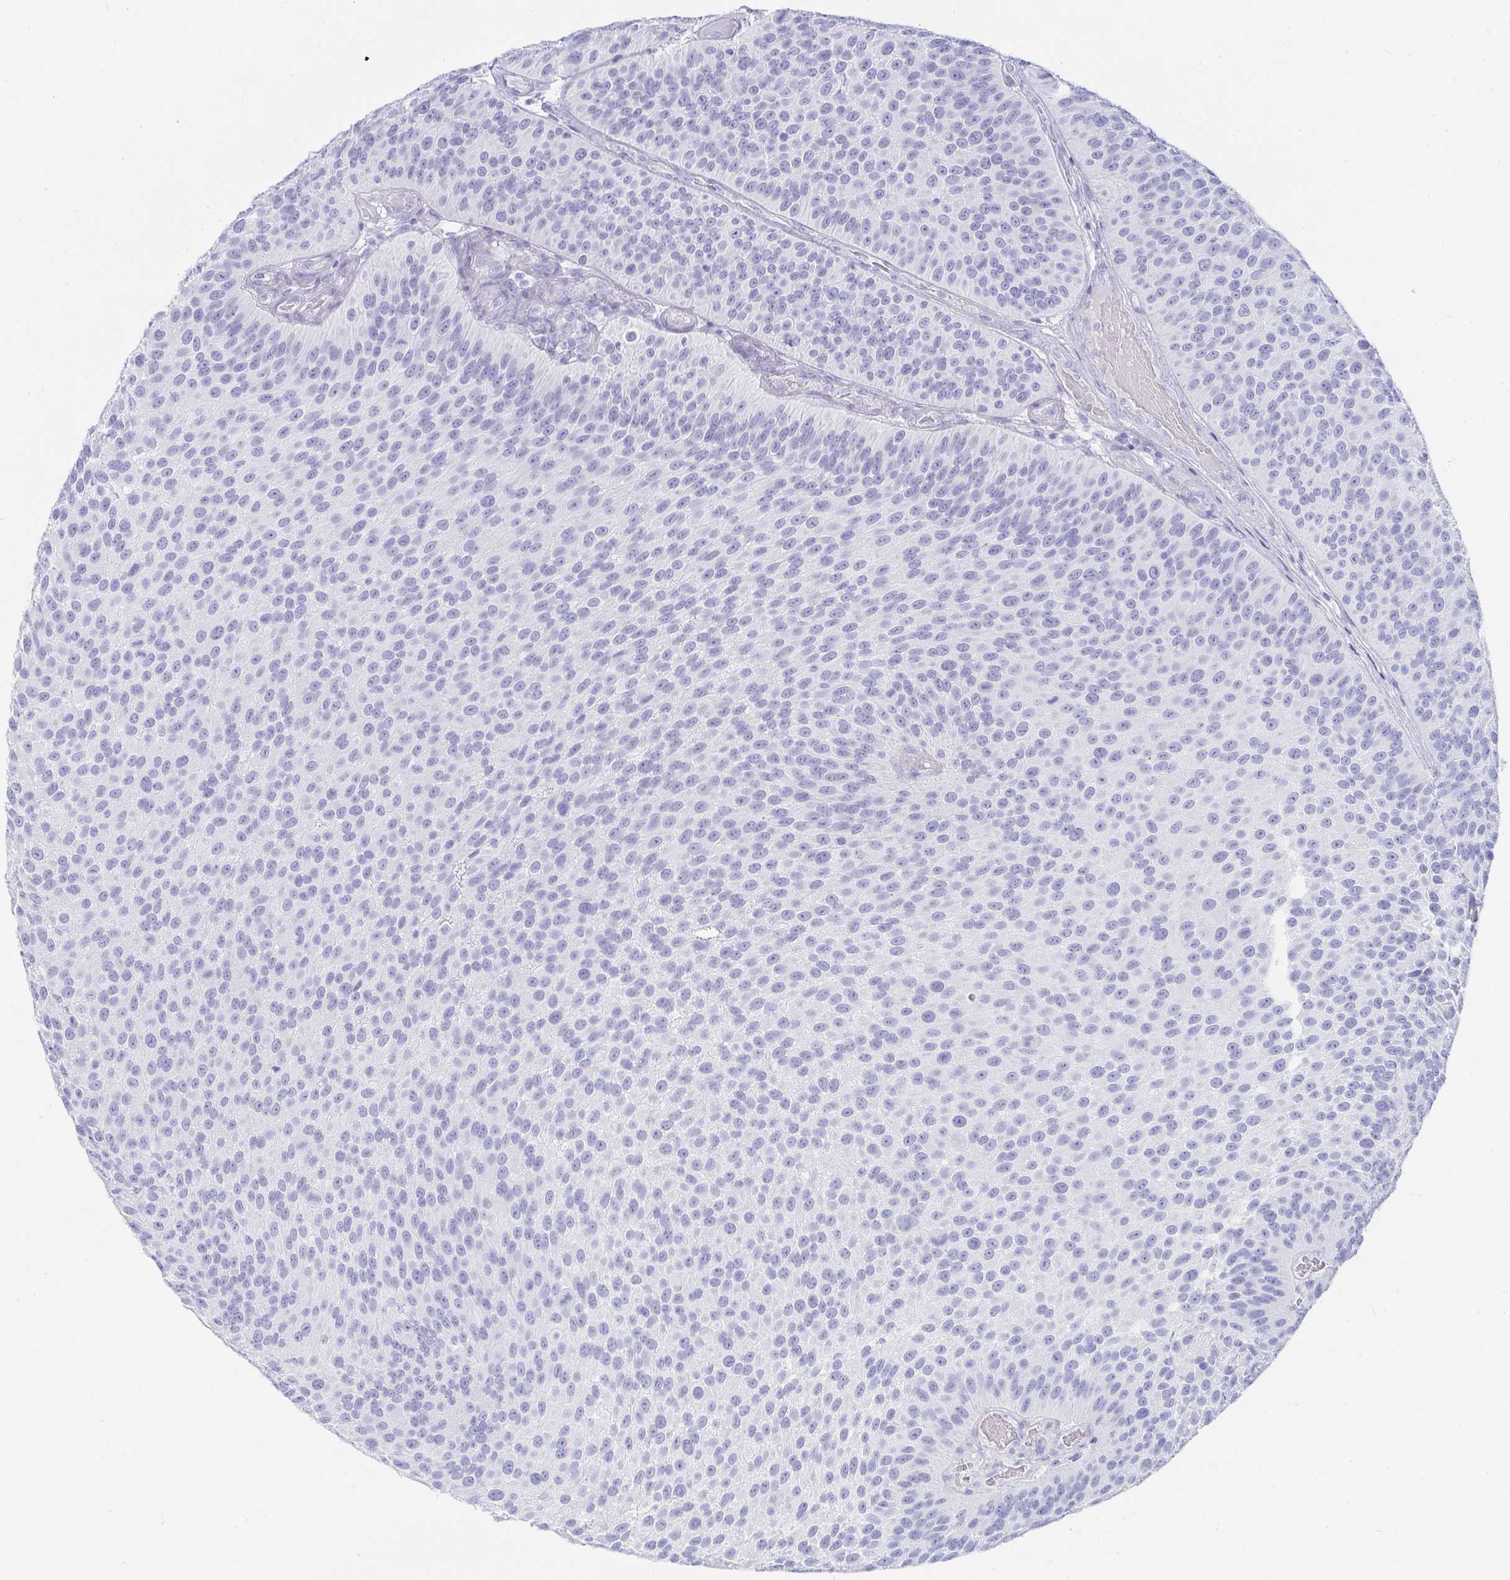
{"staining": {"intensity": "negative", "quantity": "none", "location": "none"}, "tissue": "urothelial cancer", "cell_type": "Tumor cells", "image_type": "cancer", "snomed": [{"axis": "morphology", "description": "Urothelial carcinoma, Low grade"}, {"axis": "topography", "description": "Urinary bladder"}], "caption": "Low-grade urothelial carcinoma stained for a protein using IHC exhibits no staining tumor cells.", "gene": "PRND", "patient": {"sex": "male", "age": 76}}